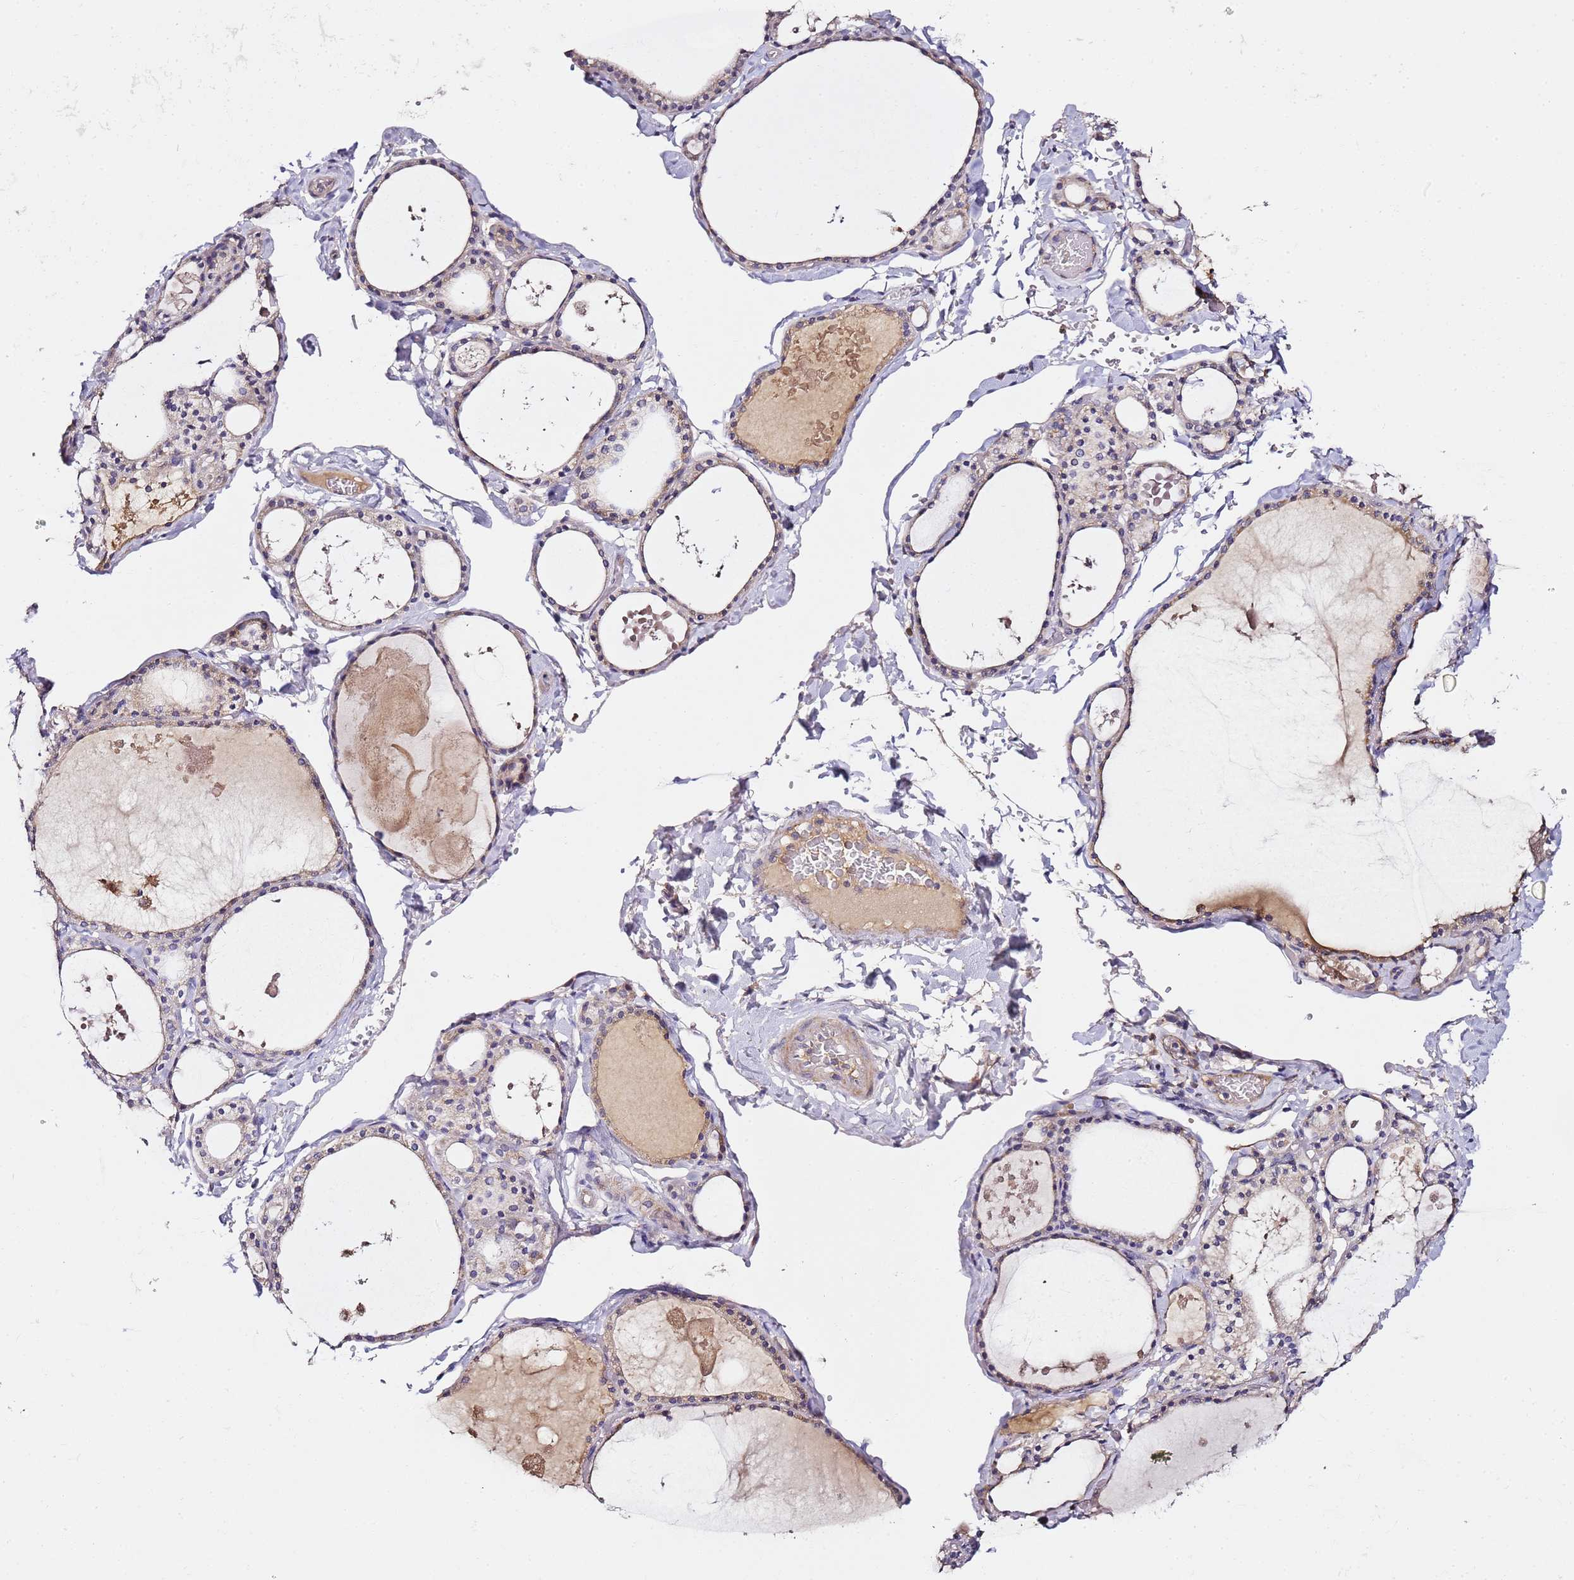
{"staining": {"intensity": "weak", "quantity": "25%-75%", "location": "cytoplasmic/membranous"}, "tissue": "thyroid gland", "cell_type": "Glandular cells", "image_type": "normal", "snomed": [{"axis": "morphology", "description": "Normal tissue, NOS"}, {"axis": "topography", "description": "Thyroid gland"}], "caption": "Immunohistochemistry (IHC) micrograph of unremarkable thyroid gland: human thyroid gland stained using immunohistochemistry exhibits low levels of weak protein expression localized specifically in the cytoplasmic/membranous of glandular cells, appearing as a cytoplasmic/membranous brown color.", "gene": "OR2B11", "patient": {"sex": "male", "age": 56}}